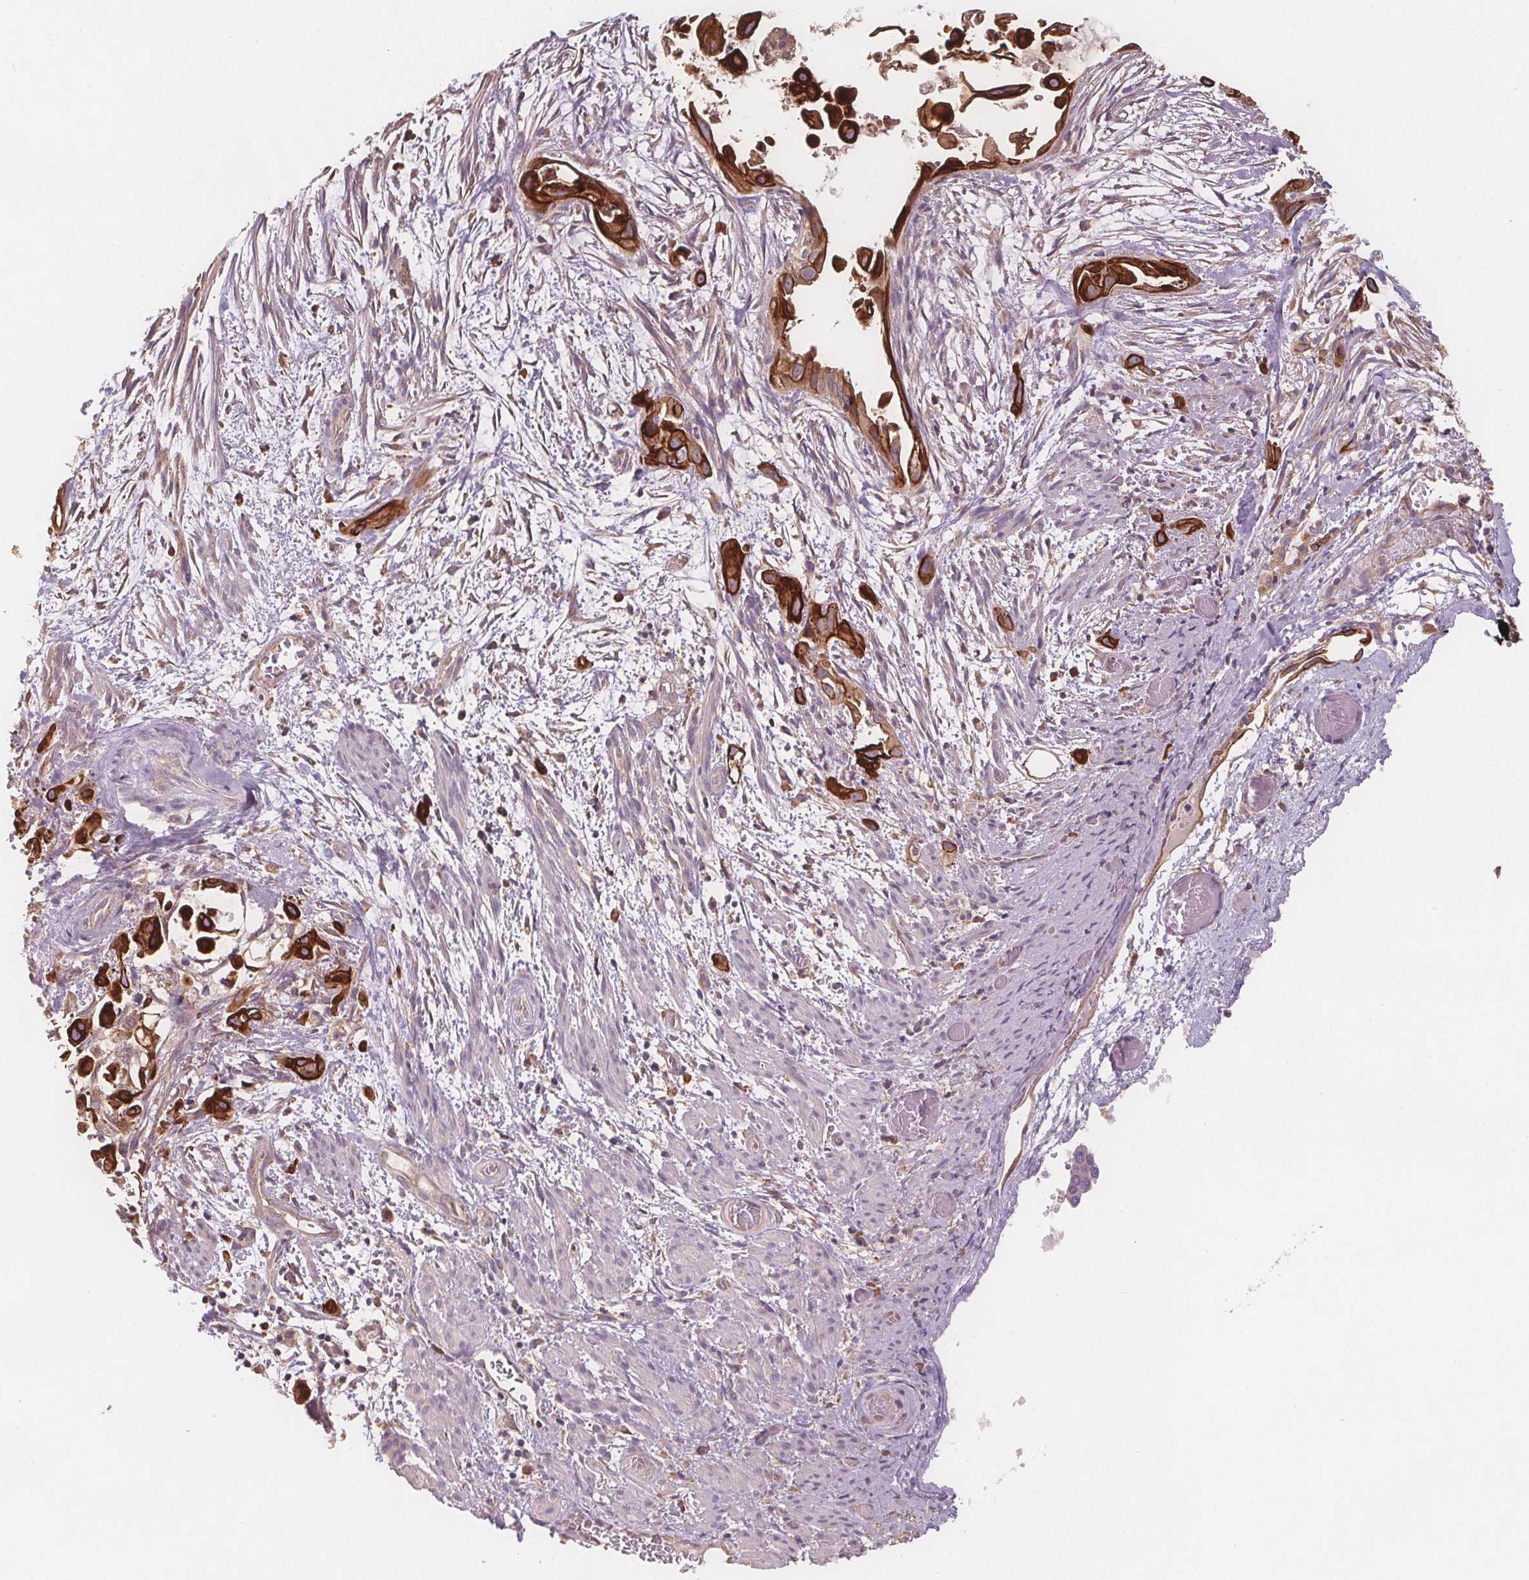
{"staining": {"intensity": "strong", "quantity": ">75%", "location": "cytoplasmic/membranous"}, "tissue": "endometrial cancer", "cell_type": "Tumor cells", "image_type": "cancer", "snomed": [{"axis": "morphology", "description": "Adenocarcinoma, NOS"}, {"axis": "topography", "description": "Endometrium"}], "caption": "An image of adenocarcinoma (endometrial) stained for a protein demonstrates strong cytoplasmic/membranous brown staining in tumor cells. Nuclei are stained in blue.", "gene": "TMEM80", "patient": {"sex": "female", "age": 86}}